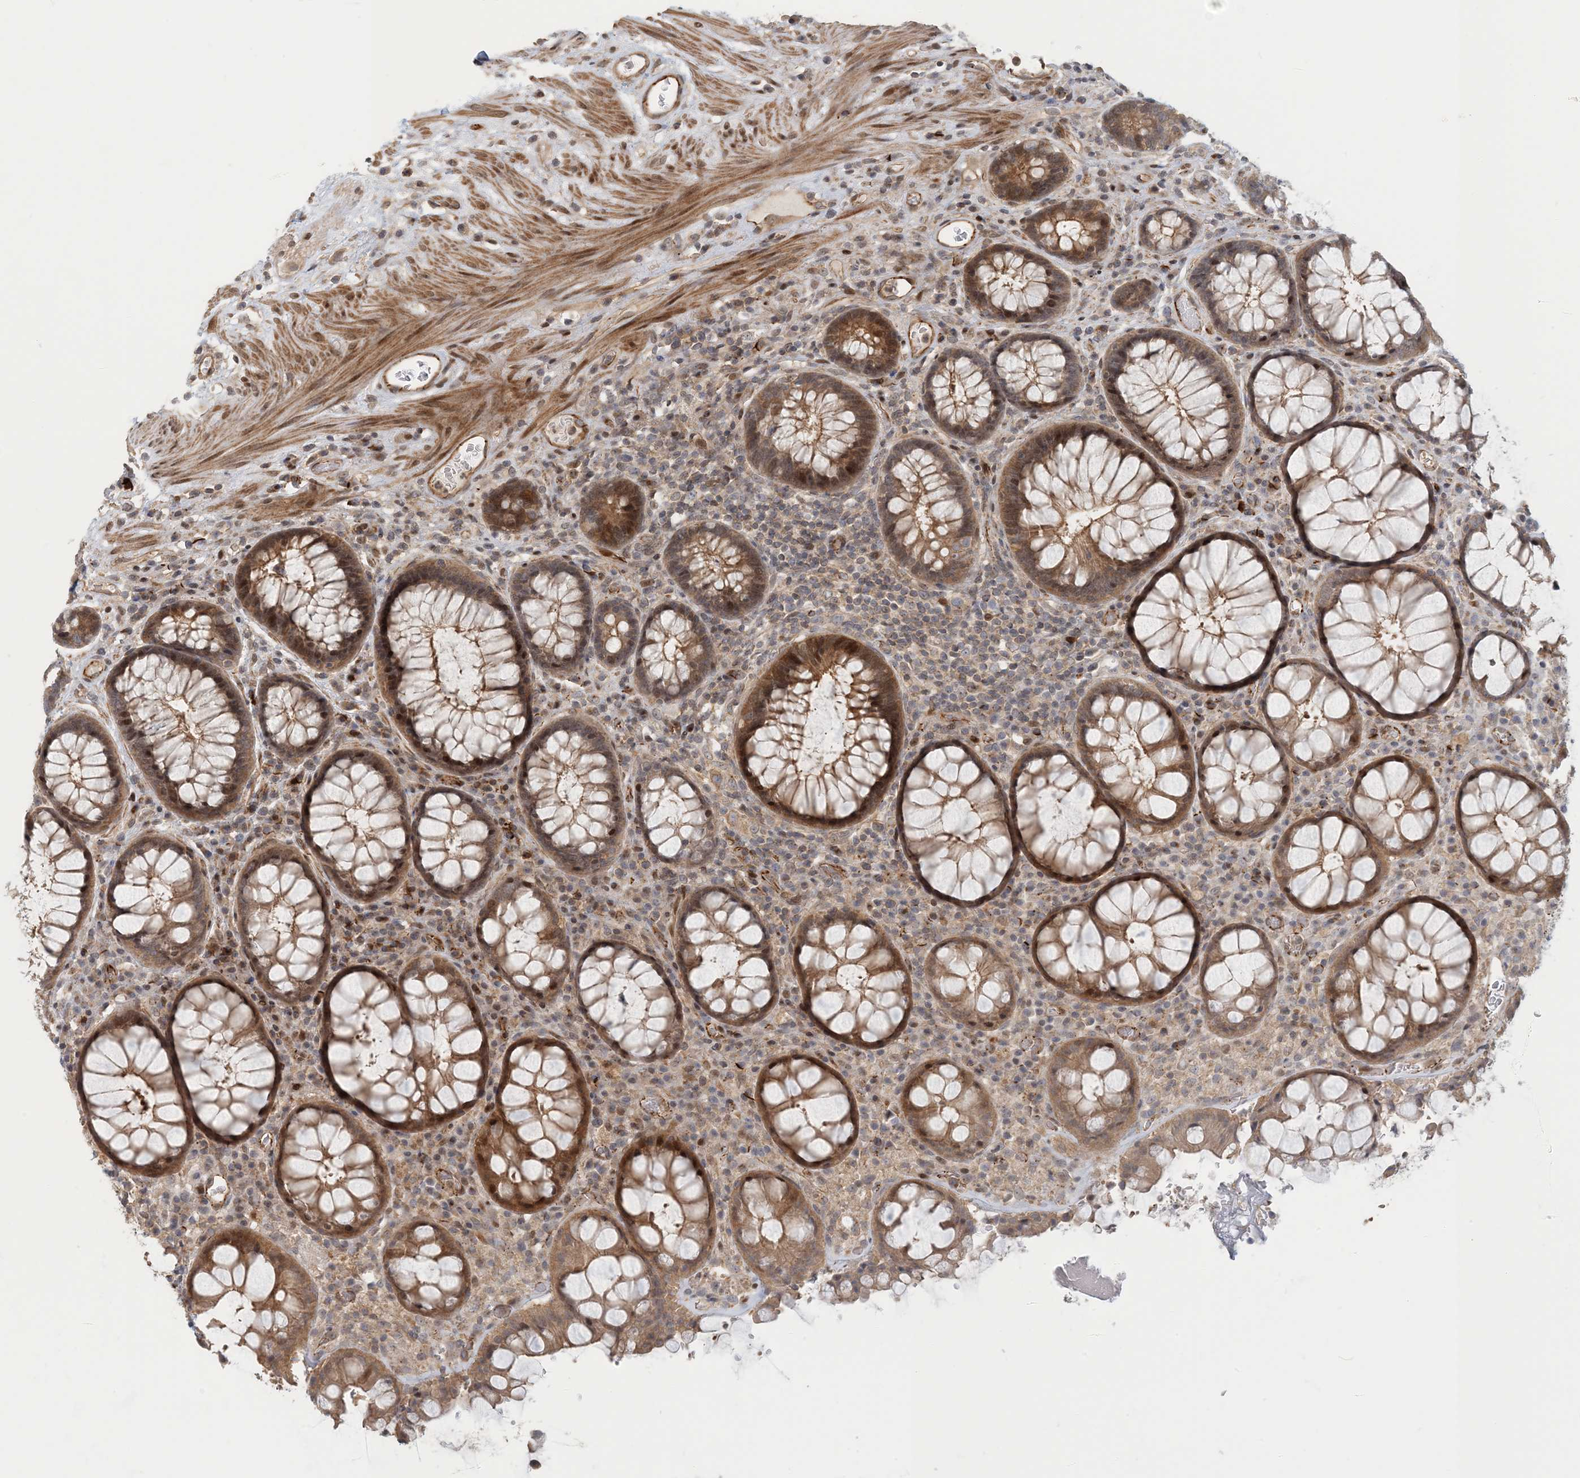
{"staining": {"intensity": "strong", "quantity": ">75%", "location": "cytoplasmic/membranous,nuclear"}, "tissue": "rectum", "cell_type": "Glandular cells", "image_type": "normal", "snomed": [{"axis": "morphology", "description": "Normal tissue, NOS"}, {"axis": "topography", "description": "Rectum"}], "caption": "An immunohistochemistry (IHC) image of normal tissue is shown. Protein staining in brown highlights strong cytoplasmic/membranous,nuclear positivity in rectum within glandular cells. (Brightfield microscopy of DAB IHC at high magnification).", "gene": "MAPKBP1", "patient": {"sex": "male", "age": 64}}